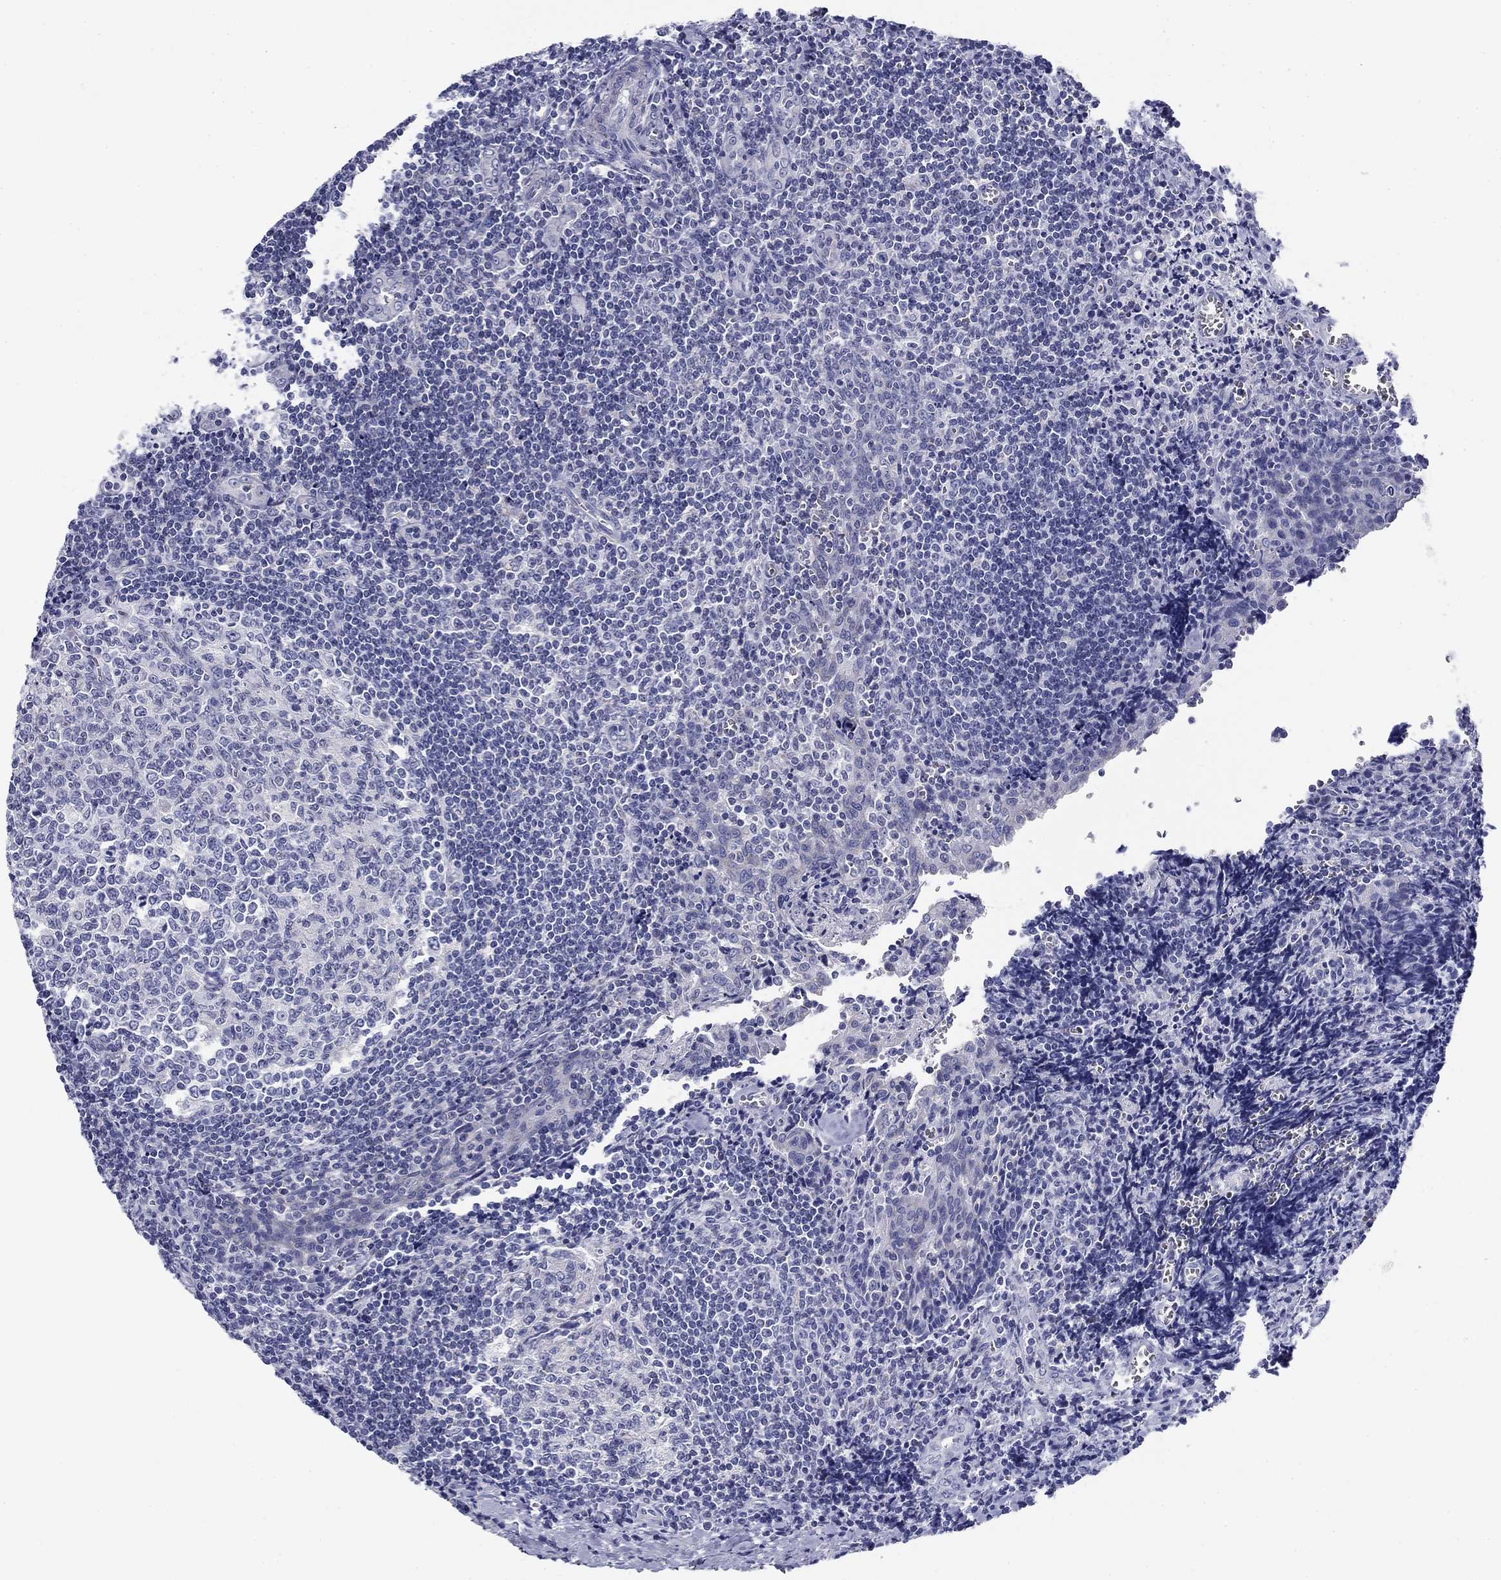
{"staining": {"intensity": "negative", "quantity": "none", "location": "none"}, "tissue": "tonsil", "cell_type": "Germinal center cells", "image_type": "normal", "snomed": [{"axis": "morphology", "description": "Normal tissue, NOS"}, {"axis": "morphology", "description": "Inflammation, NOS"}, {"axis": "topography", "description": "Tonsil"}], "caption": "This is an immunohistochemistry histopathology image of normal tonsil. There is no positivity in germinal center cells.", "gene": "UPB1", "patient": {"sex": "female", "age": 31}}